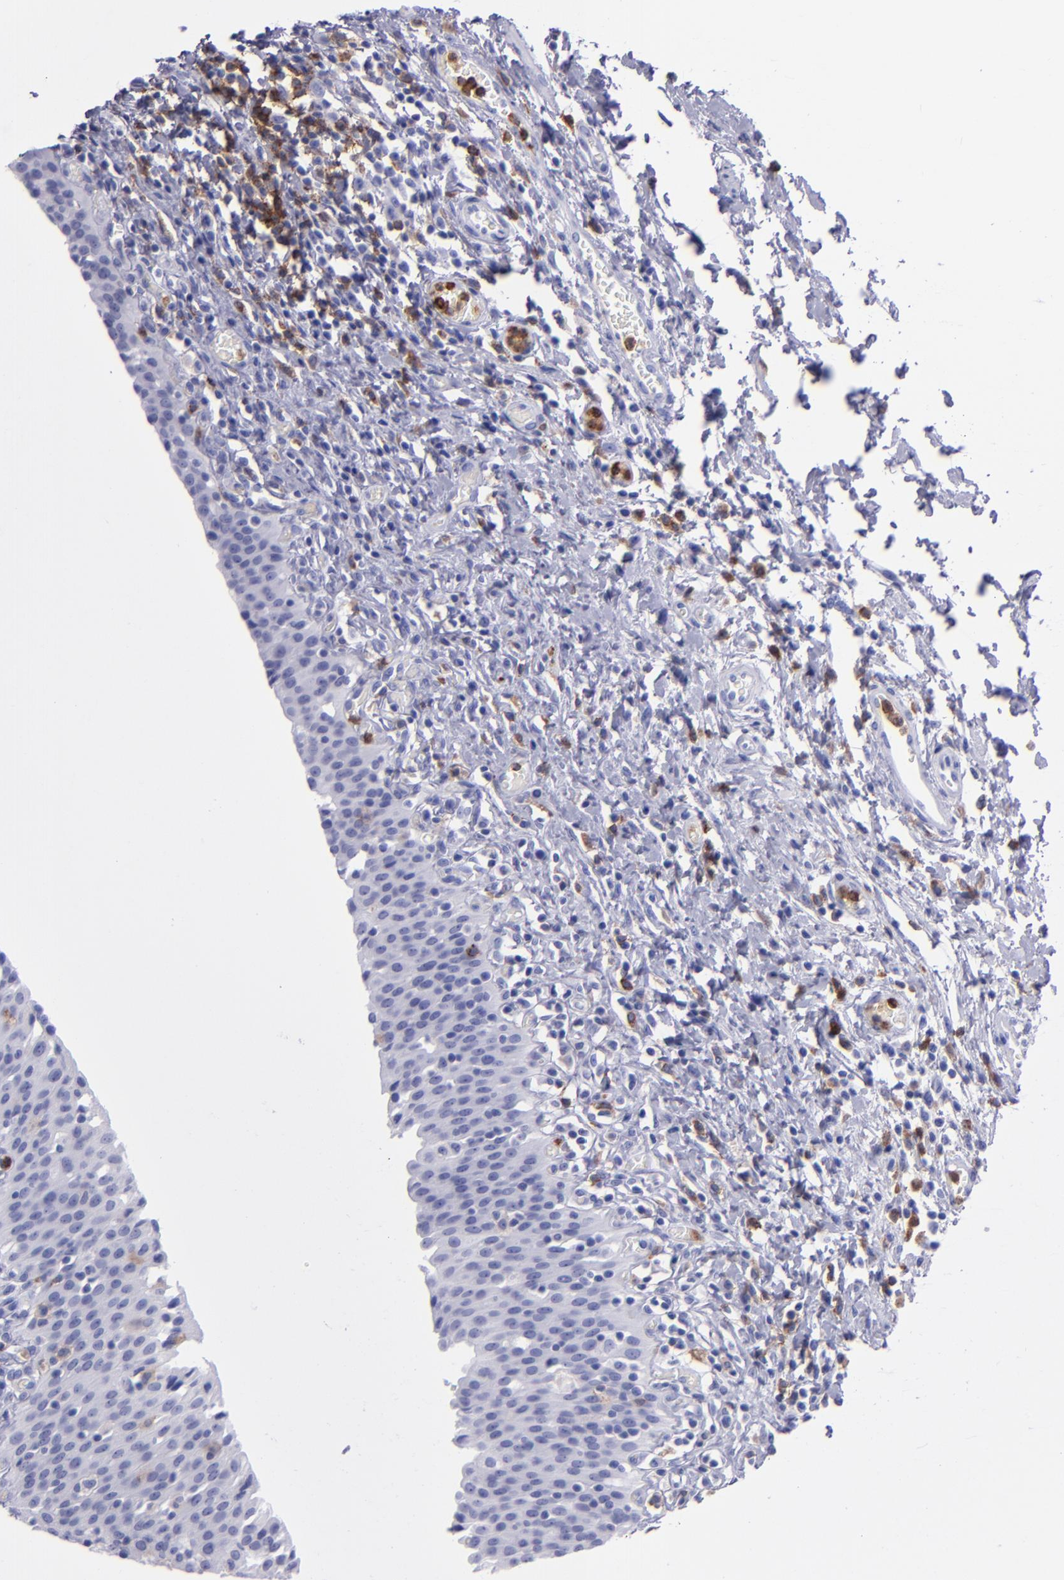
{"staining": {"intensity": "negative", "quantity": "none", "location": "none"}, "tissue": "urinary bladder", "cell_type": "Urothelial cells", "image_type": "normal", "snomed": [{"axis": "morphology", "description": "Normal tissue, NOS"}, {"axis": "topography", "description": "Urinary bladder"}], "caption": "IHC micrograph of normal urinary bladder: urinary bladder stained with DAB (3,3'-diaminobenzidine) displays no significant protein expression in urothelial cells. (DAB (3,3'-diaminobenzidine) immunohistochemistry visualized using brightfield microscopy, high magnification).", "gene": "CR1", "patient": {"sex": "male", "age": 51}}